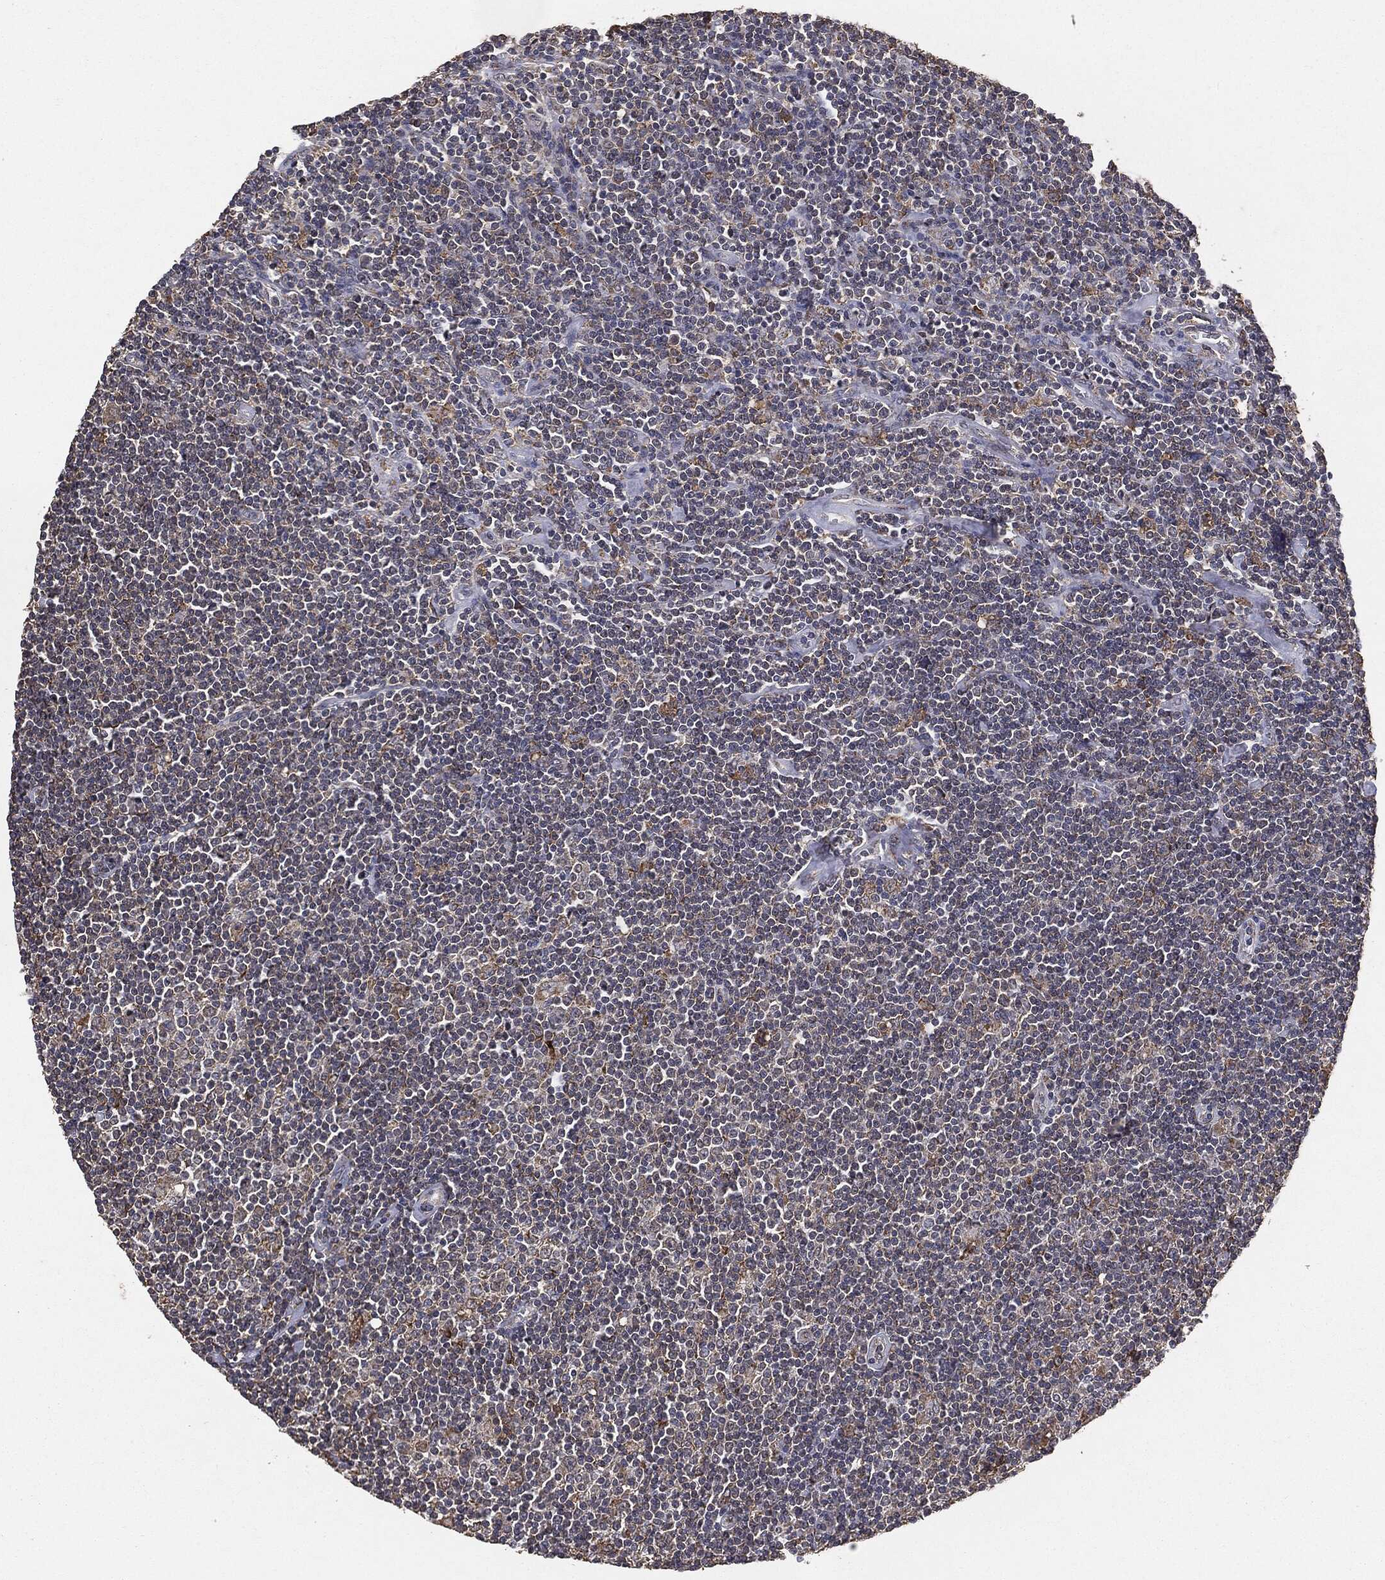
{"staining": {"intensity": "negative", "quantity": "none", "location": "none"}, "tissue": "lymphoma", "cell_type": "Tumor cells", "image_type": "cancer", "snomed": [{"axis": "morphology", "description": "Hodgkin's disease, NOS"}, {"axis": "topography", "description": "Lymph node"}], "caption": "A histopathology image of Hodgkin's disease stained for a protein exhibits no brown staining in tumor cells.", "gene": "MTOR", "patient": {"sex": "male", "age": 40}}